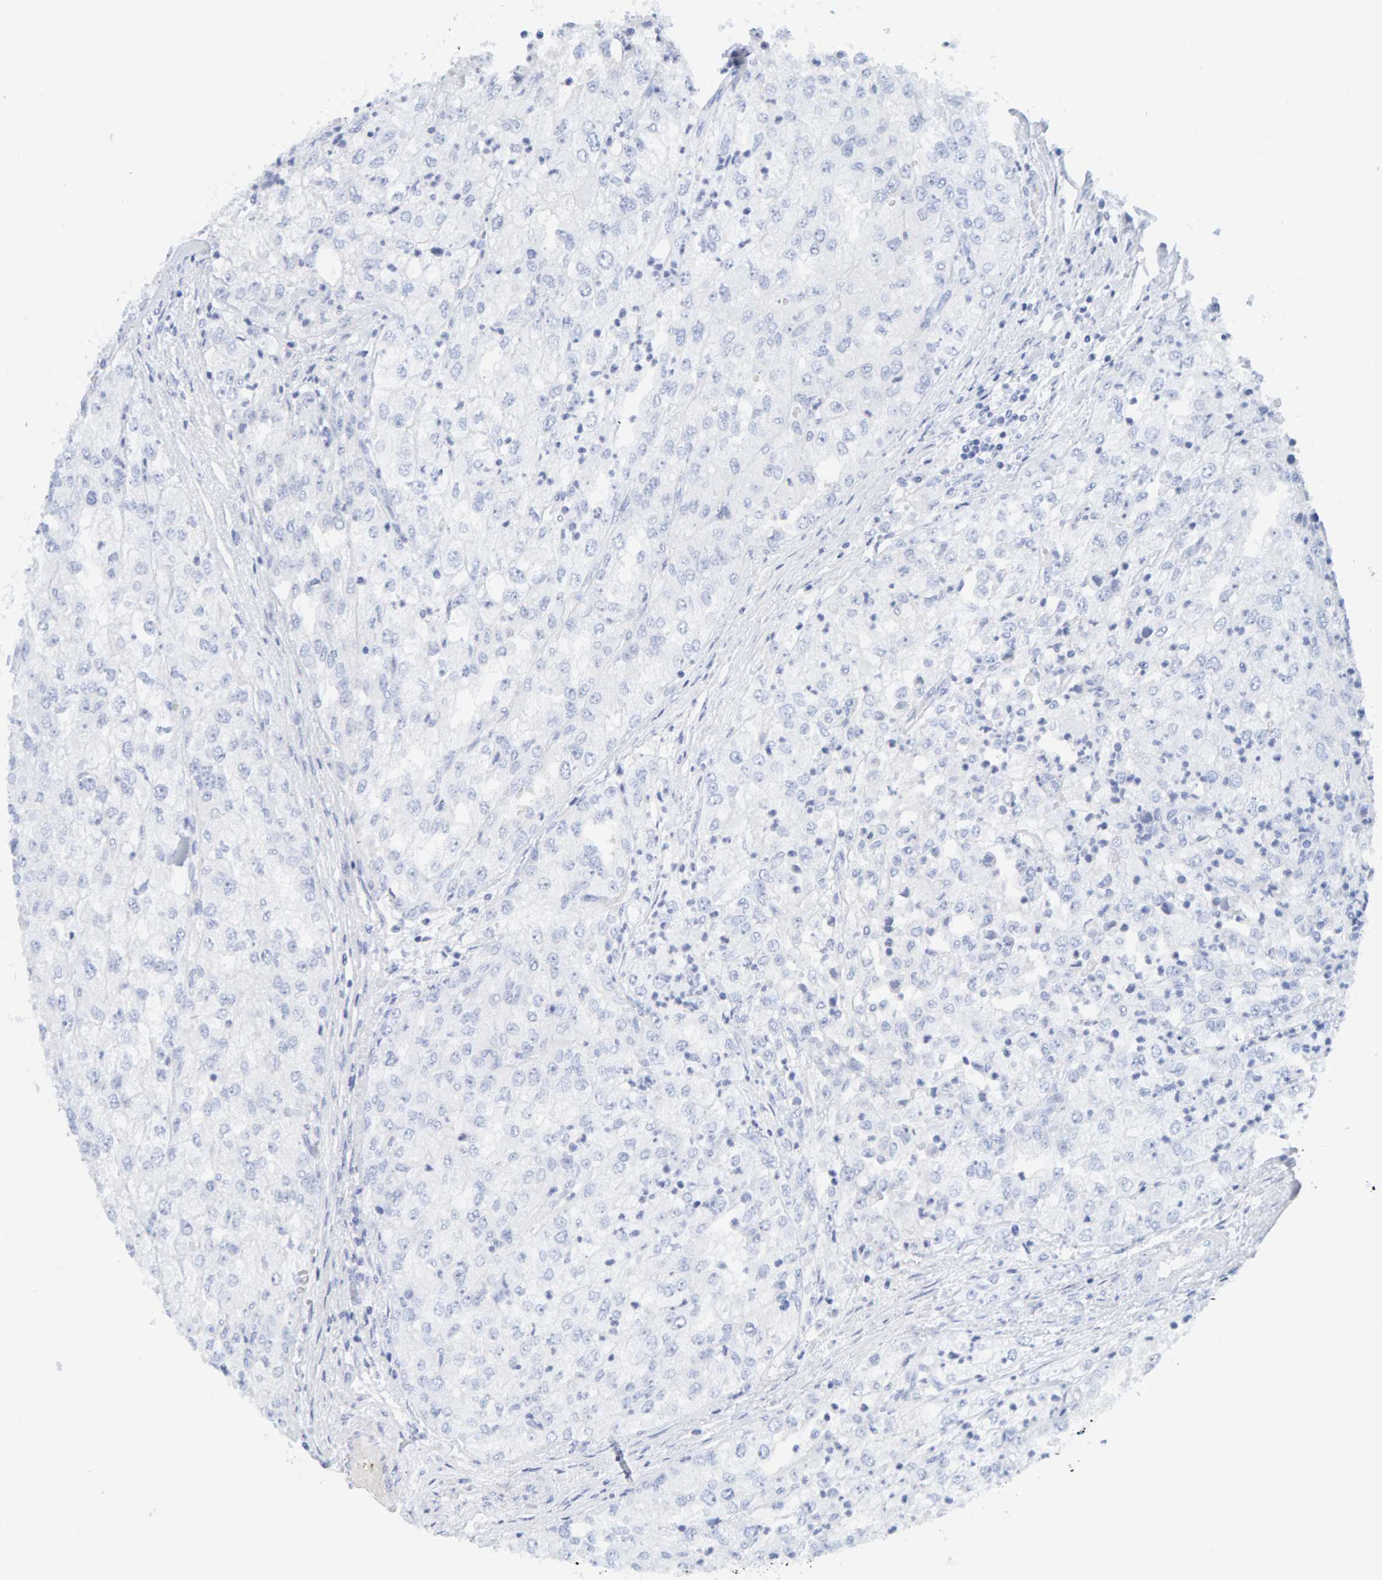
{"staining": {"intensity": "negative", "quantity": "none", "location": "none"}, "tissue": "renal cancer", "cell_type": "Tumor cells", "image_type": "cancer", "snomed": [{"axis": "morphology", "description": "Adenocarcinoma, NOS"}, {"axis": "topography", "description": "Kidney"}], "caption": "A high-resolution photomicrograph shows immunohistochemistry staining of renal cancer (adenocarcinoma), which displays no significant positivity in tumor cells.", "gene": "SFTPC", "patient": {"sex": "female", "age": 54}}